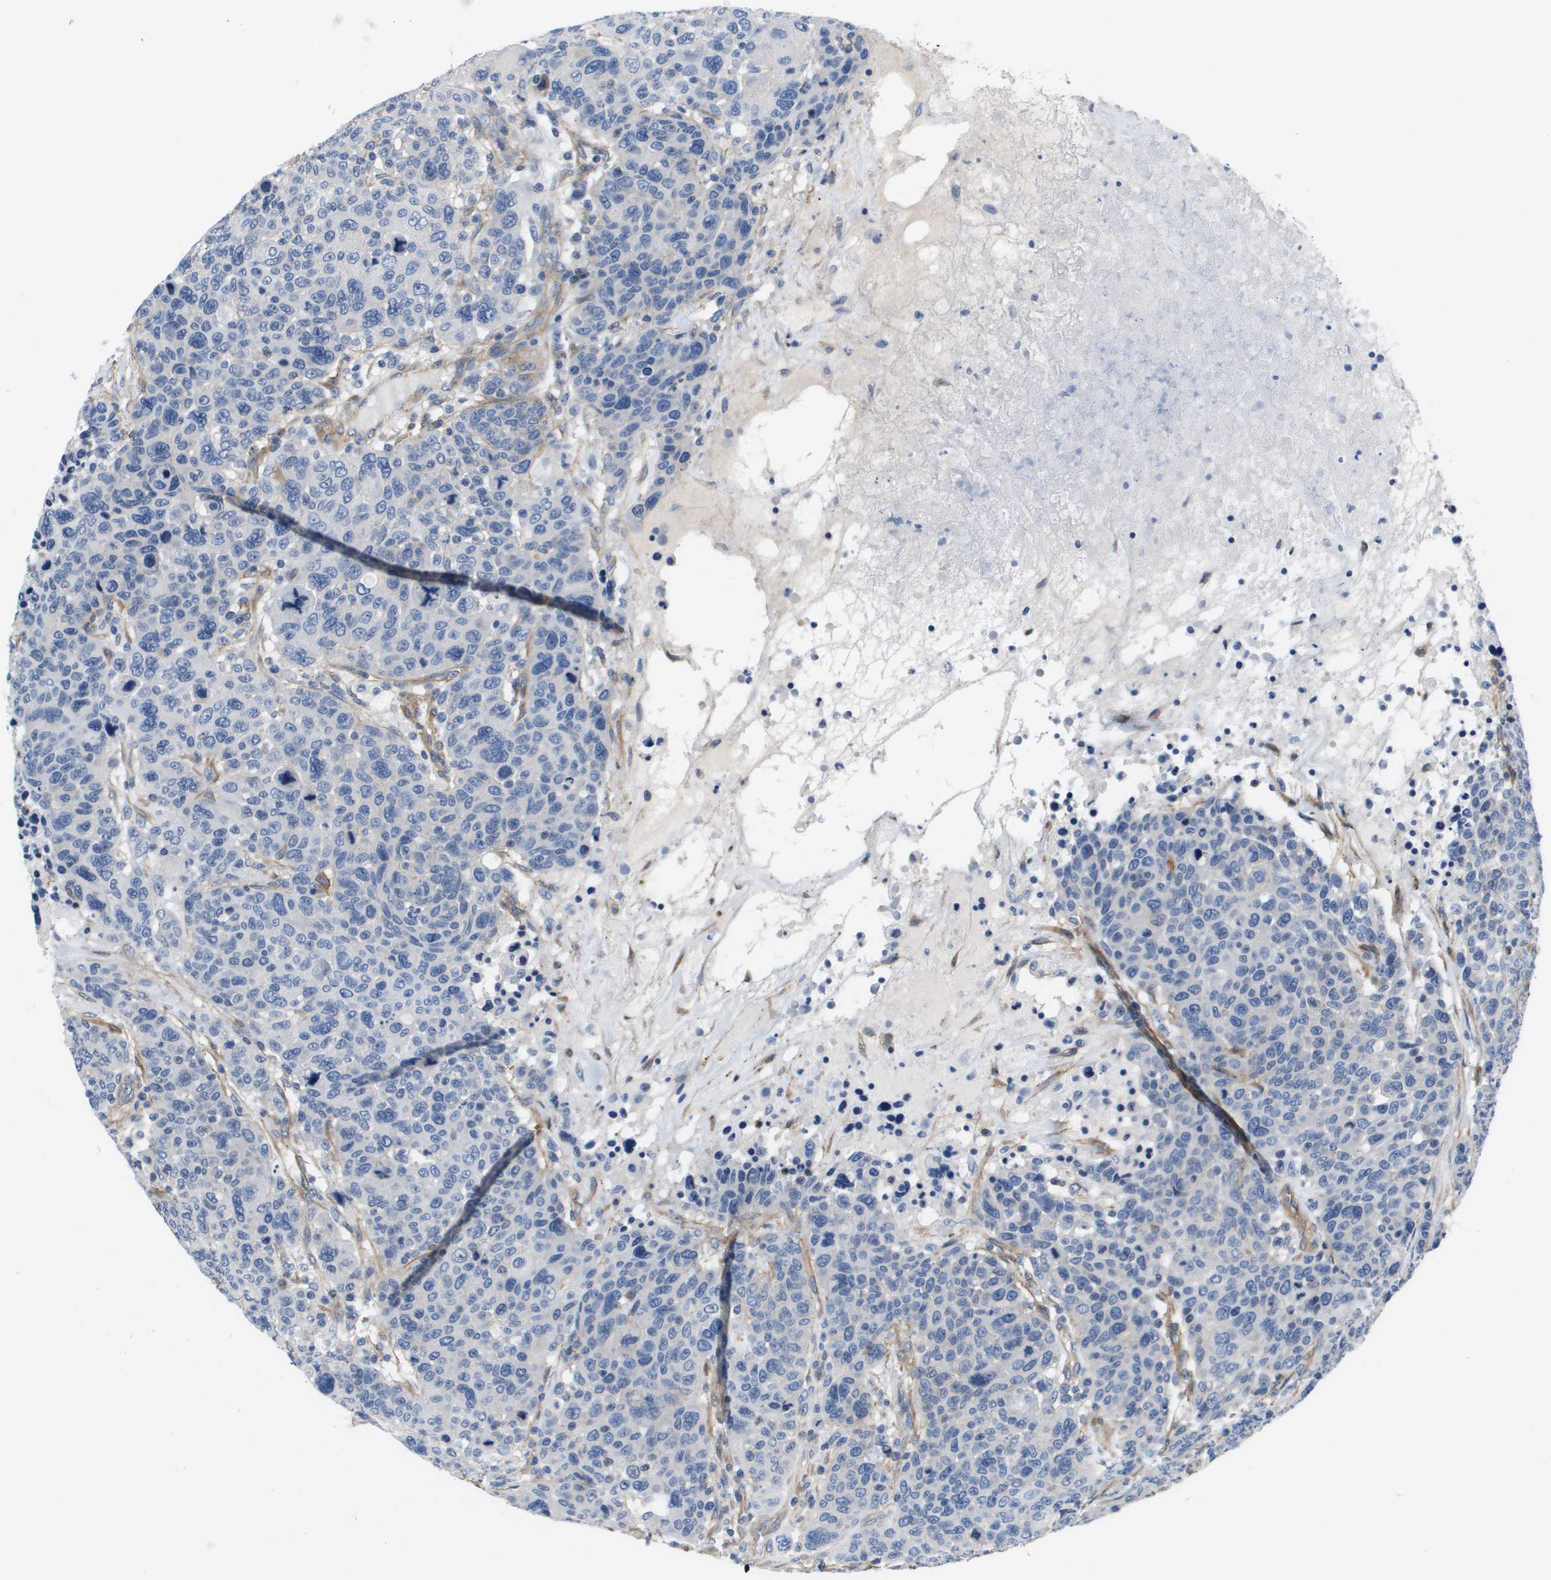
{"staining": {"intensity": "negative", "quantity": "none", "location": "none"}, "tissue": "breast cancer", "cell_type": "Tumor cells", "image_type": "cancer", "snomed": [{"axis": "morphology", "description": "Duct carcinoma"}, {"axis": "topography", "description": "Breast"}], "caption": "A photomicrograph of human breast intraductal carcinoma is negative for staining in tumor cells. Brightfield microscopy of immunohistochemistry (IHC) stained with DAB (brown) and hematoxylin (blue), captured at high magnification.", "gene": "LPP", "patient": {"sex": "female", "age": 37}}